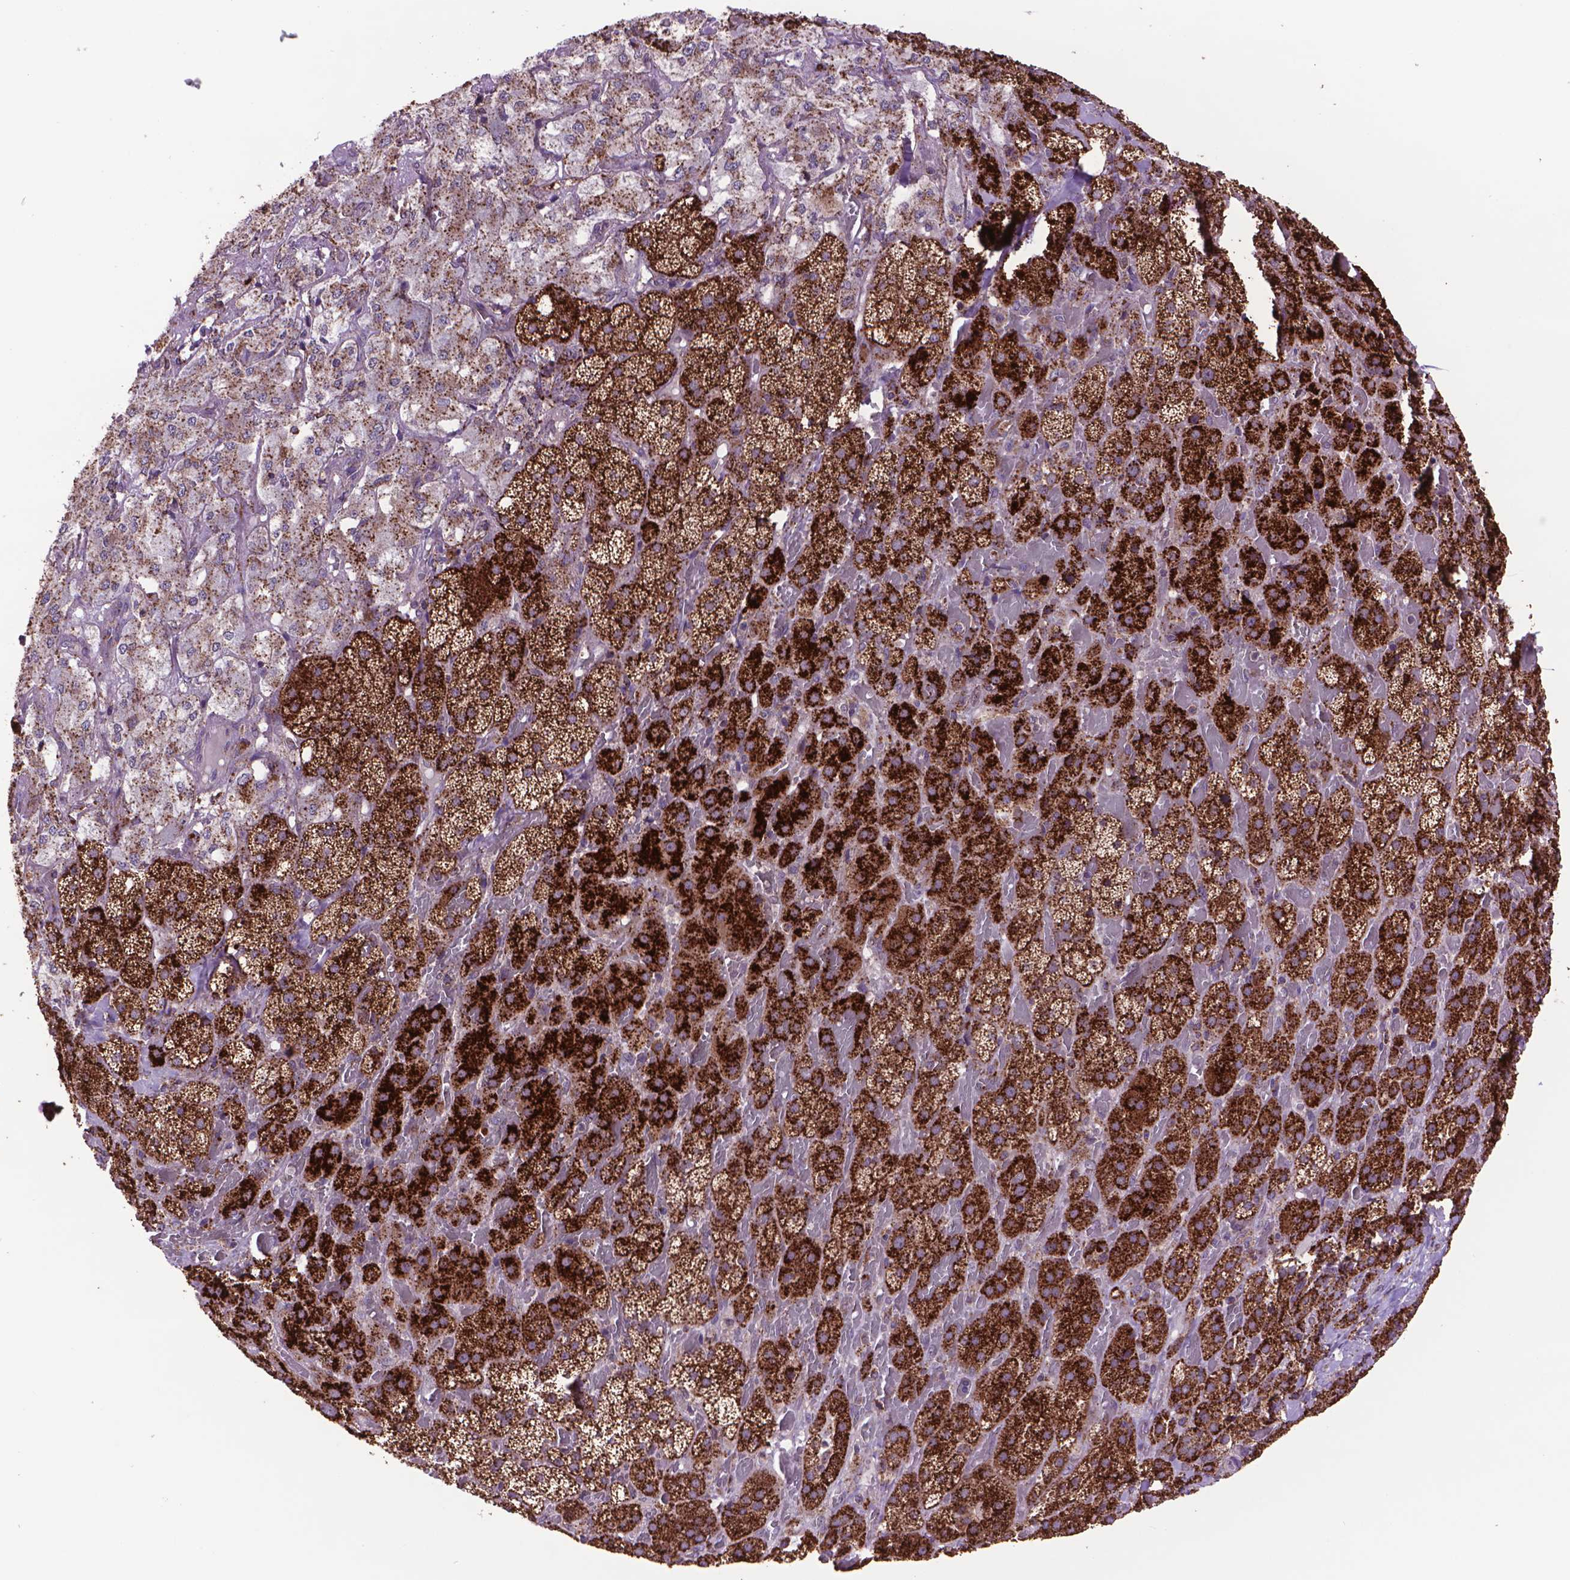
{"staining": {"intensity": "strong", "quantity": ">75%", "location": "cytoplasmic/membranous"}, "tissue": "adrenal gland", "cell_type": "Glandular cells", "image_type": "normal", "snomed": [{"axis": "morphology", "description": "Normal tissue, NOS"}, {"axis": "topography", "description": "Adrenal gland"}], "caption": "Protein expression analysis of normal adrenal gland reveals strong cytoplasmic/membranous expression in approximately >75% of glandular cells. The staining is performed using DAB brown chromogen to label protein expression. The nuclei are counter-stained blue using hematoxylin.", "gene": "GLB1", "patient": {"sex": "male", "age": 57}}